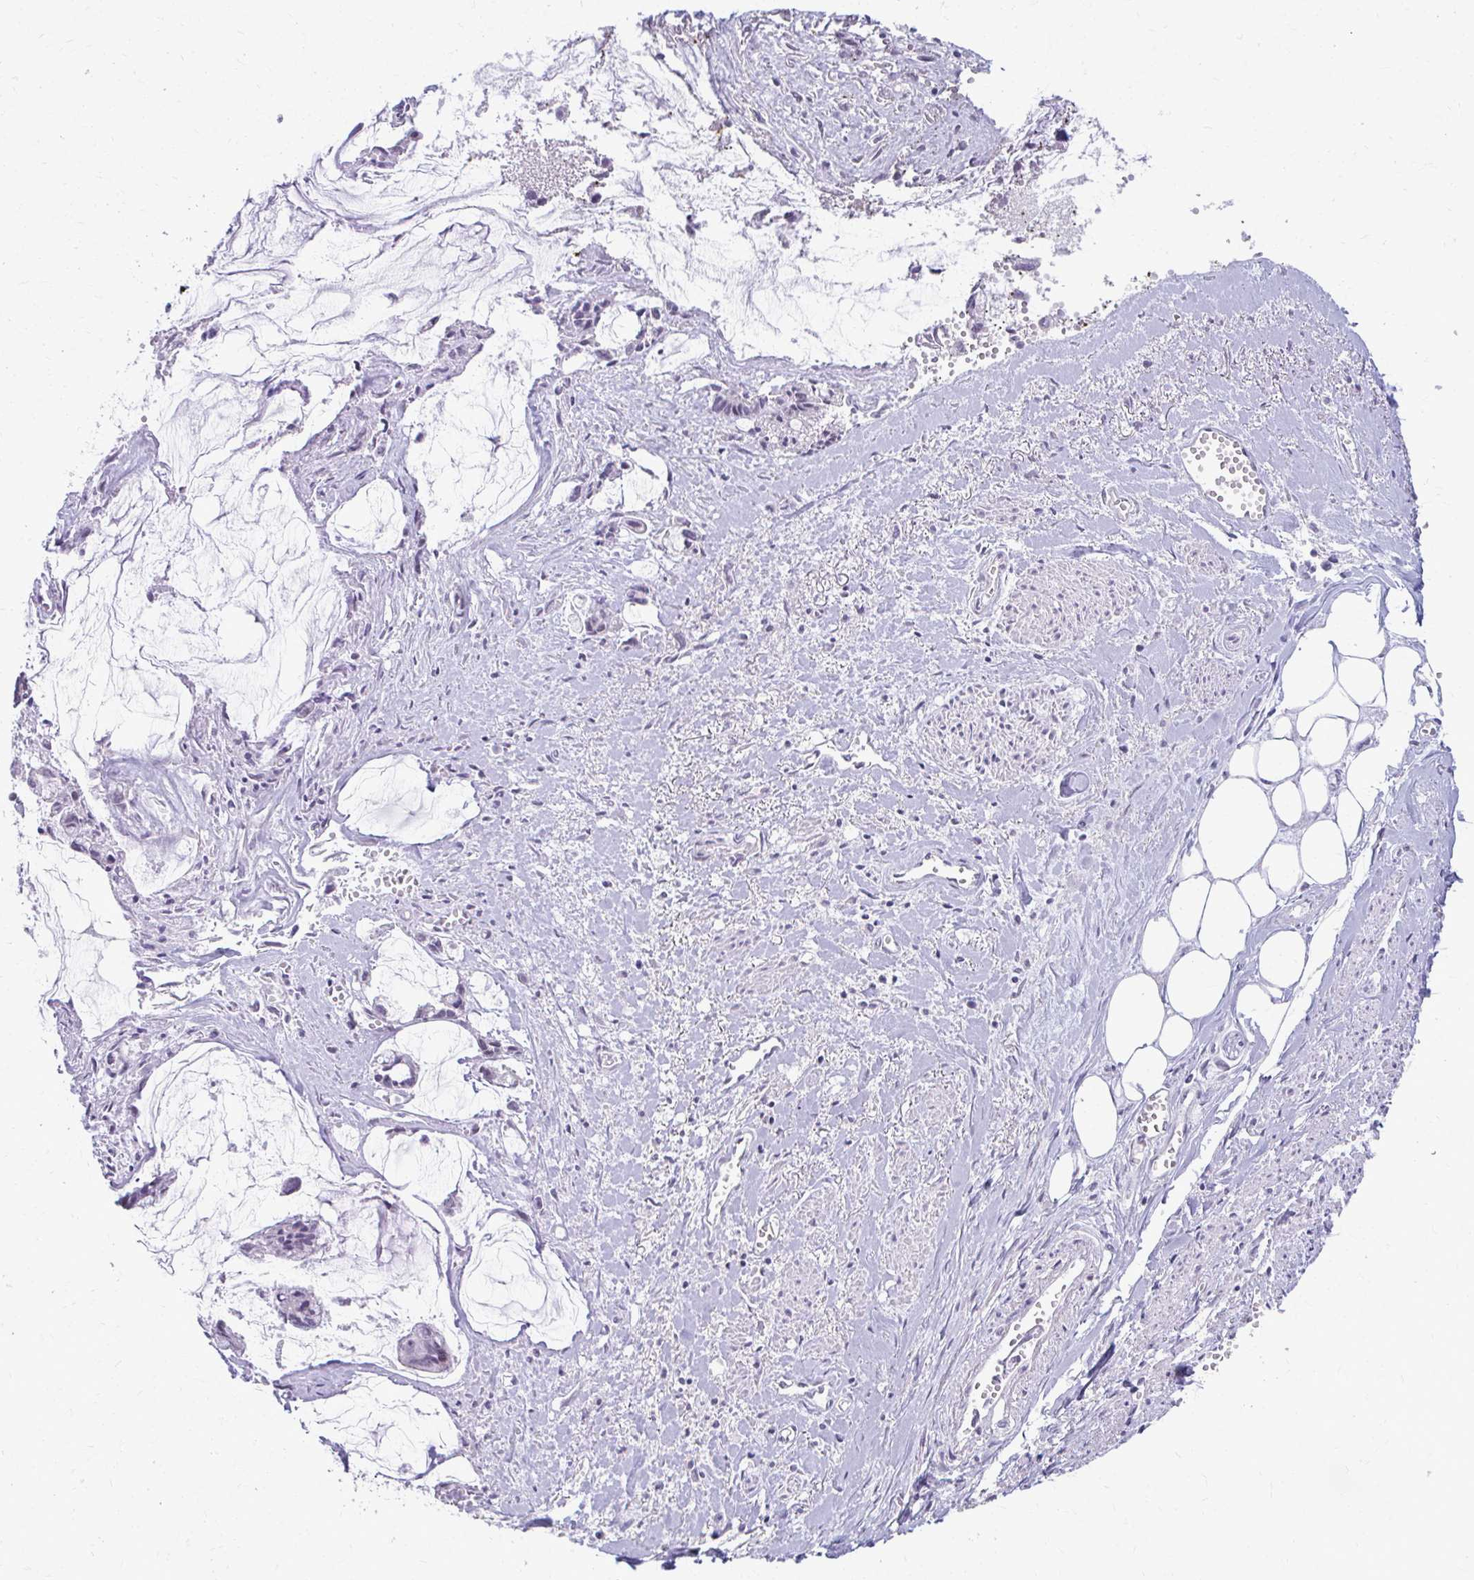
{"staining": {"intensity": "negative", "quantity": "none", "location": "none"}, "tissue": "ovarian cancer", "cell_type": "Tumor cells", "image_type": "cancer", "snomed": [{"axis": "morphology", "description": "Cystadenocarcinoma, mucinous, NOS"}, {"axis": "topography", "description": "Ovary"}], "caption": "DAB (3,3'-diaminobenzidine) immunohistochemical staining of human ovarian mucinous cystadenocarcinoma reveals no significant positivity in tumor cells.", "gene": "MAF1", "patient": {"sex": "female", "age": 90}}